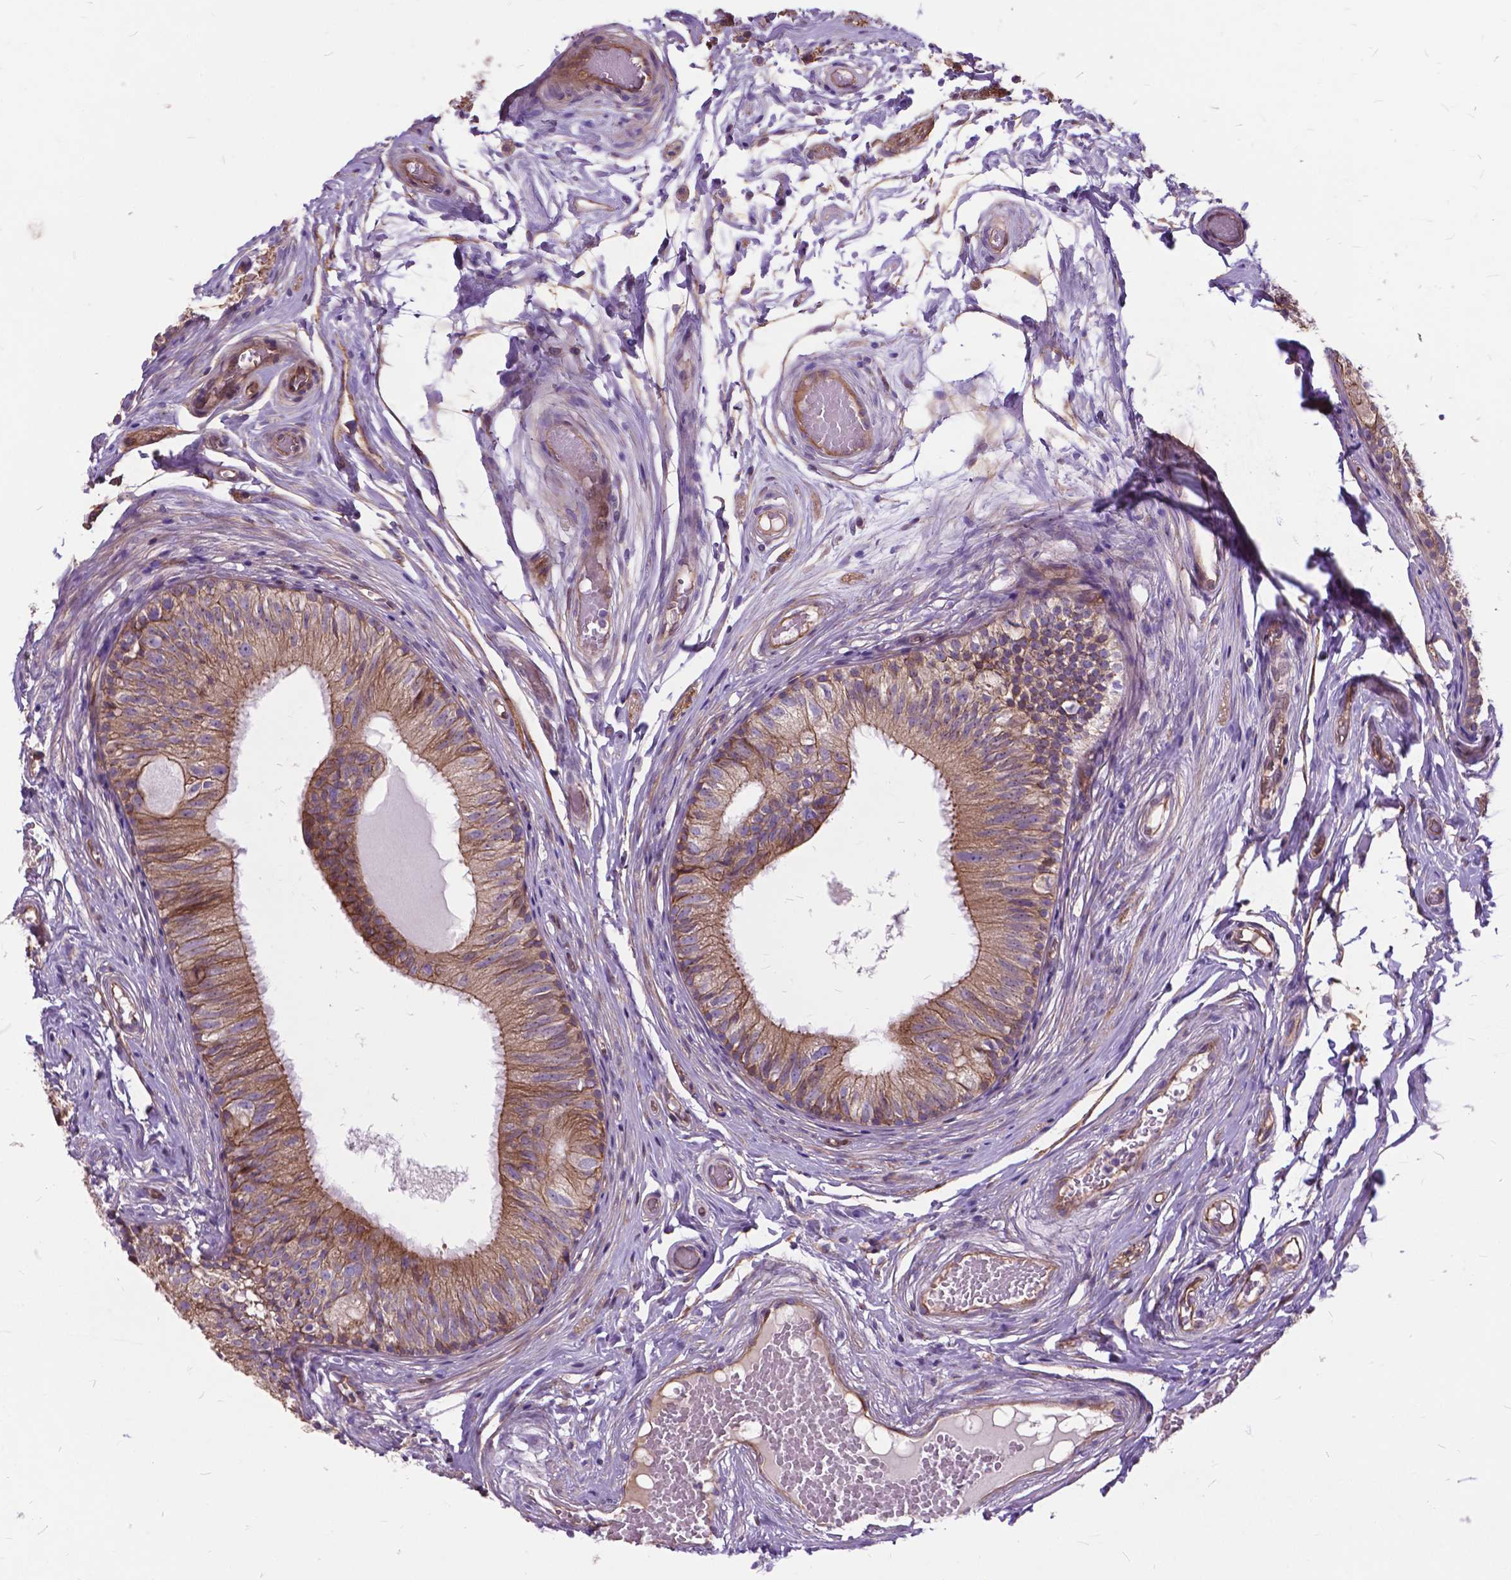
{"staining": {"intensity": "moderate", "quantity": ">75%", "location": "cytoplasmic/membranous"}, "tissue": "epididymis", "cell_type": "Glandular cells", "image_type": "normal", "snomed": [{"axis": "morphology", "description": "Normal tissue, NOS"}, {"axis": "topography", "description": "Epididymis"}], "caption": "Immunohistochemical staining of normal epididymis exhibits >75% levels of moderate cytoplasmic/membranous protein positivity in about >75% of glandular cells.", "gene": "FLT4", "patient": {"sex": "male", "age": 29}}